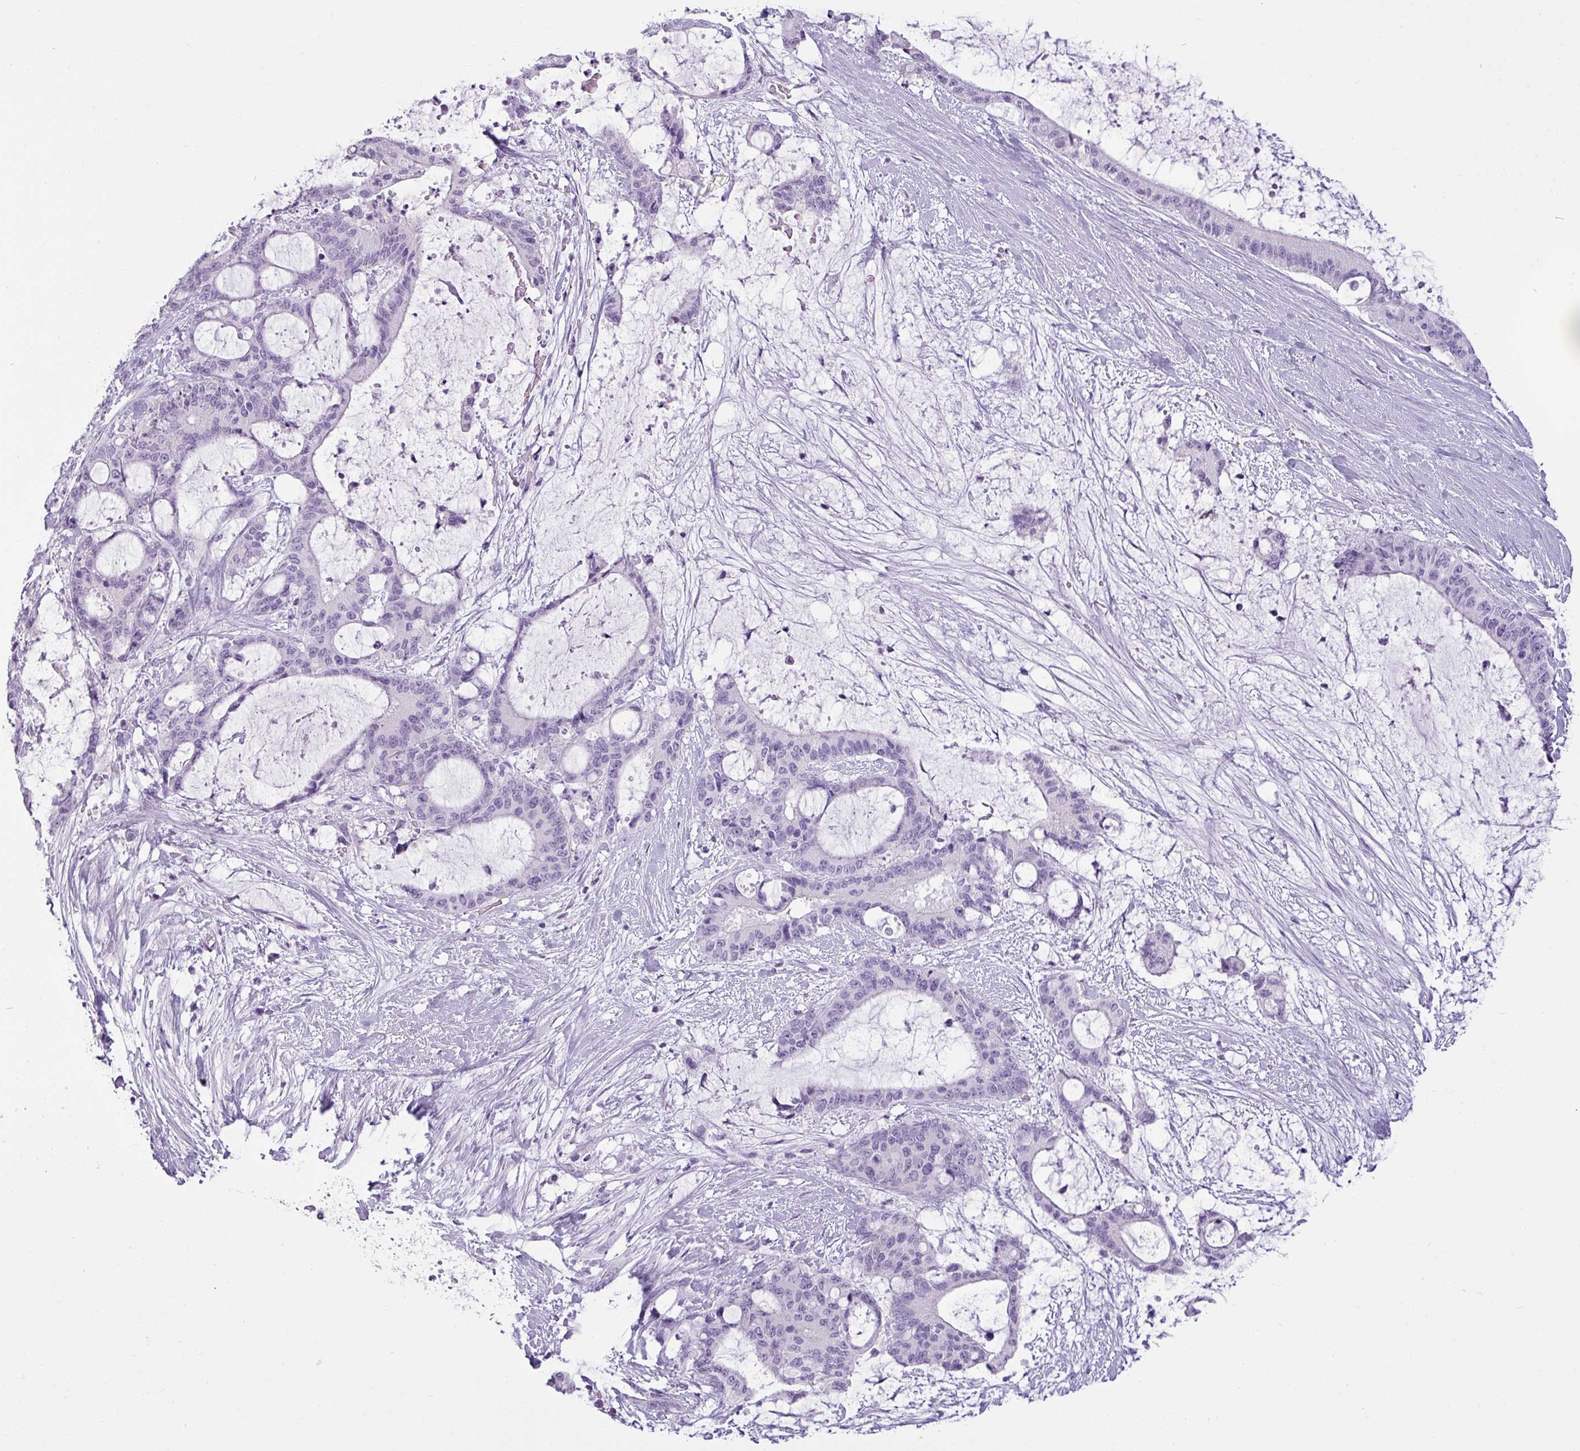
{"staining": {"intensity": "negative", "quantity": "none", "location": "none"}, "tissue": "liver cancer", "cell_type": "Tumor cells", "image_type": "cancer", "snomed": [{"axis": "morphology", "description": "Normal tissue, NOS"}, {"axis": "morphology", "description": "Cholangiocarcinoma"}, {"axis": "topography", "description": "Liver"}, {"axis": "topography", "description": "Peripheral nerve tissue"}], "caption": "Cholangiocarcinoma (liver) was stained to show a protein in brown. There is no significant staining in tumor cells.", "gene": "CDH16", "patient": {"sex": "female", "age": 73}}